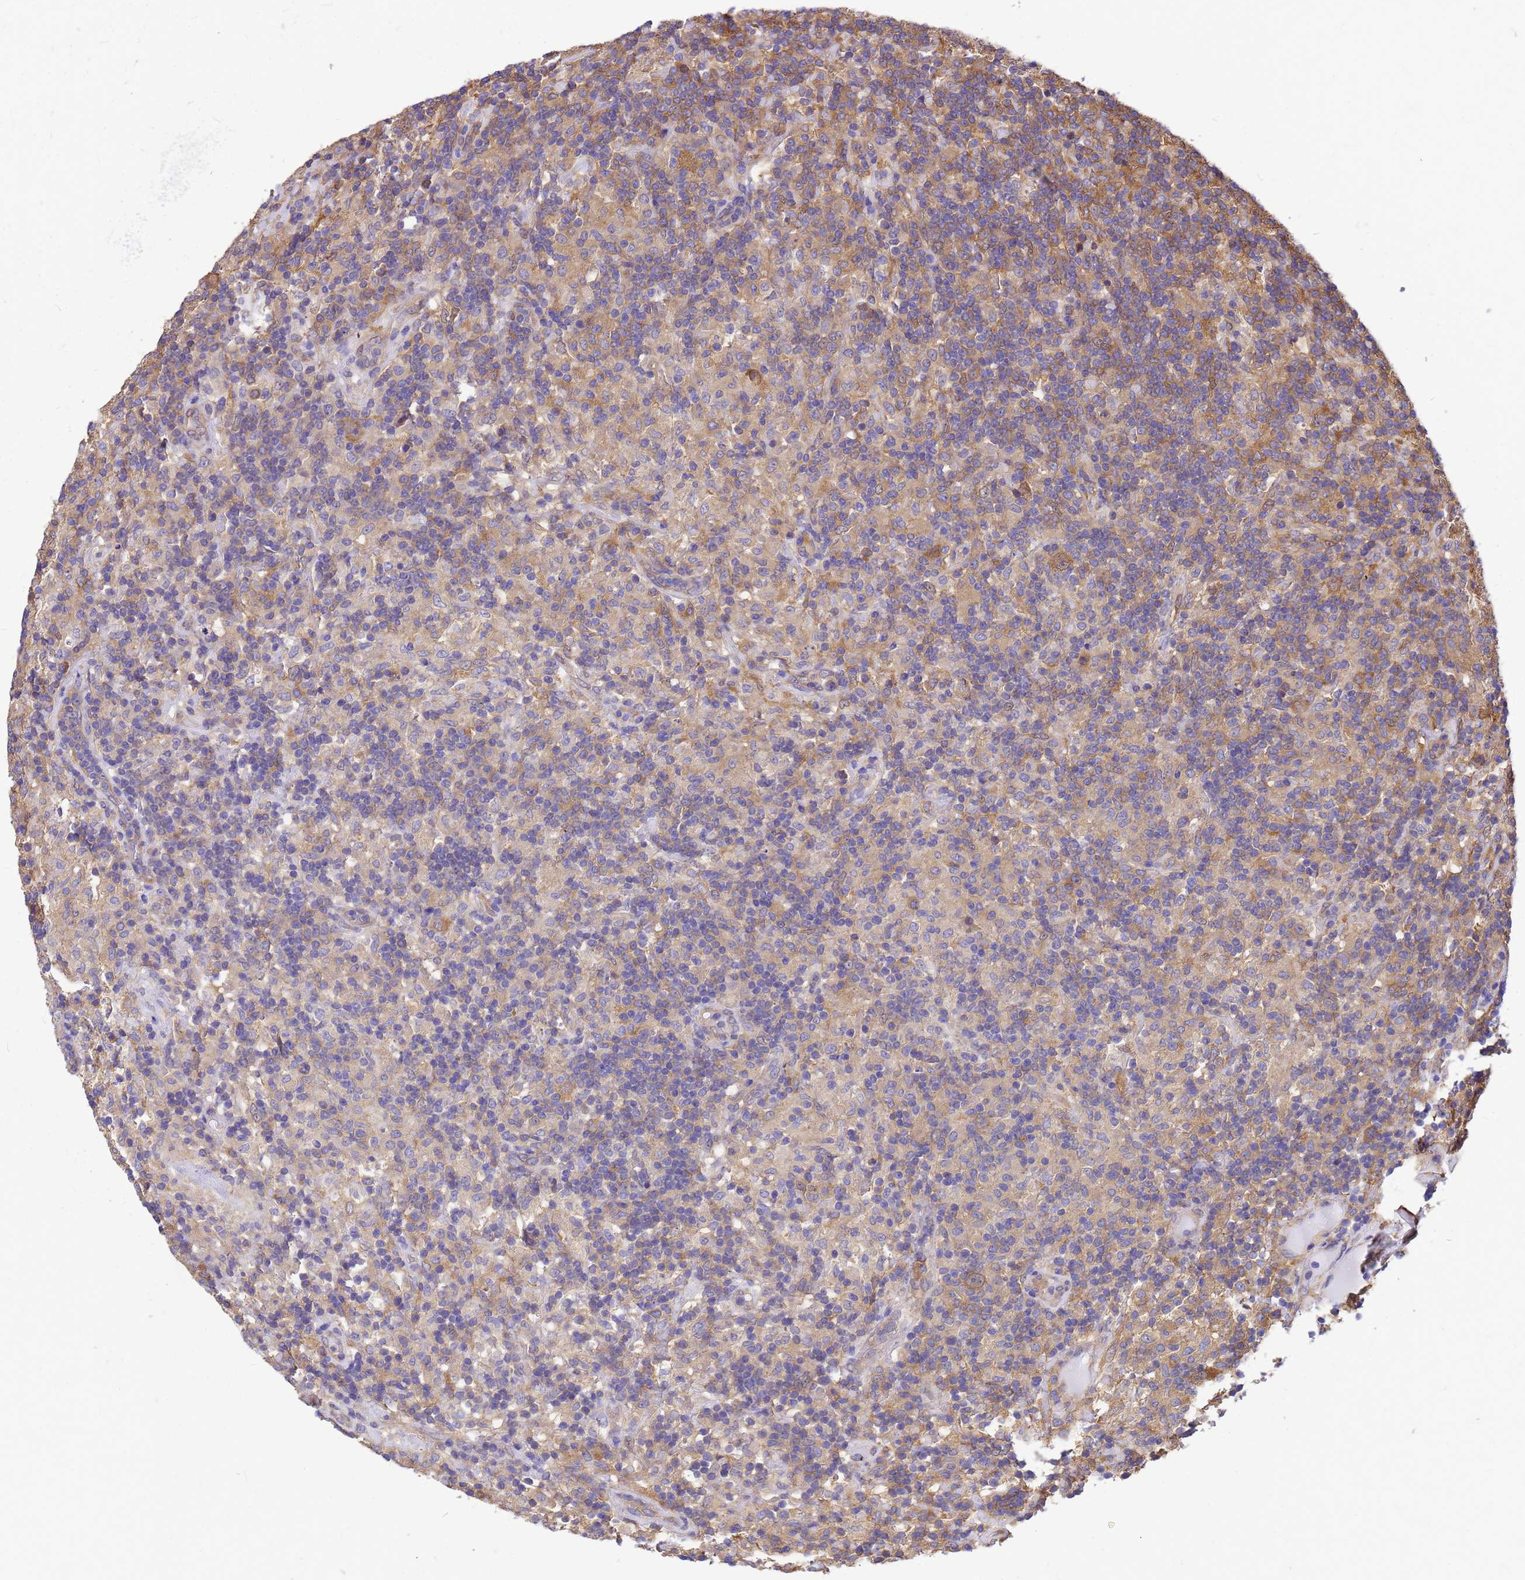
{"staining": {"intensity": "moderate", "quantity": "<25%", "location": "cytoplasmic/membranous"}, "tissue": "lymphoma", "cell_type": "Tumor cells", "image_type": "cancer", "snomed": [{"axis": "morphology", "description": "Hodgkin's disease, NOS"}, {"axis": "topography", "description": "Lymph node"}], "caption": "Immunohistochemical staining of lymphoma displays low levels of moderate cytoplasmic/membranous protein staining in approximately <25% of tumor cells.", "gene": "GID4", "patient": {"sex": "male", "age": 70}}